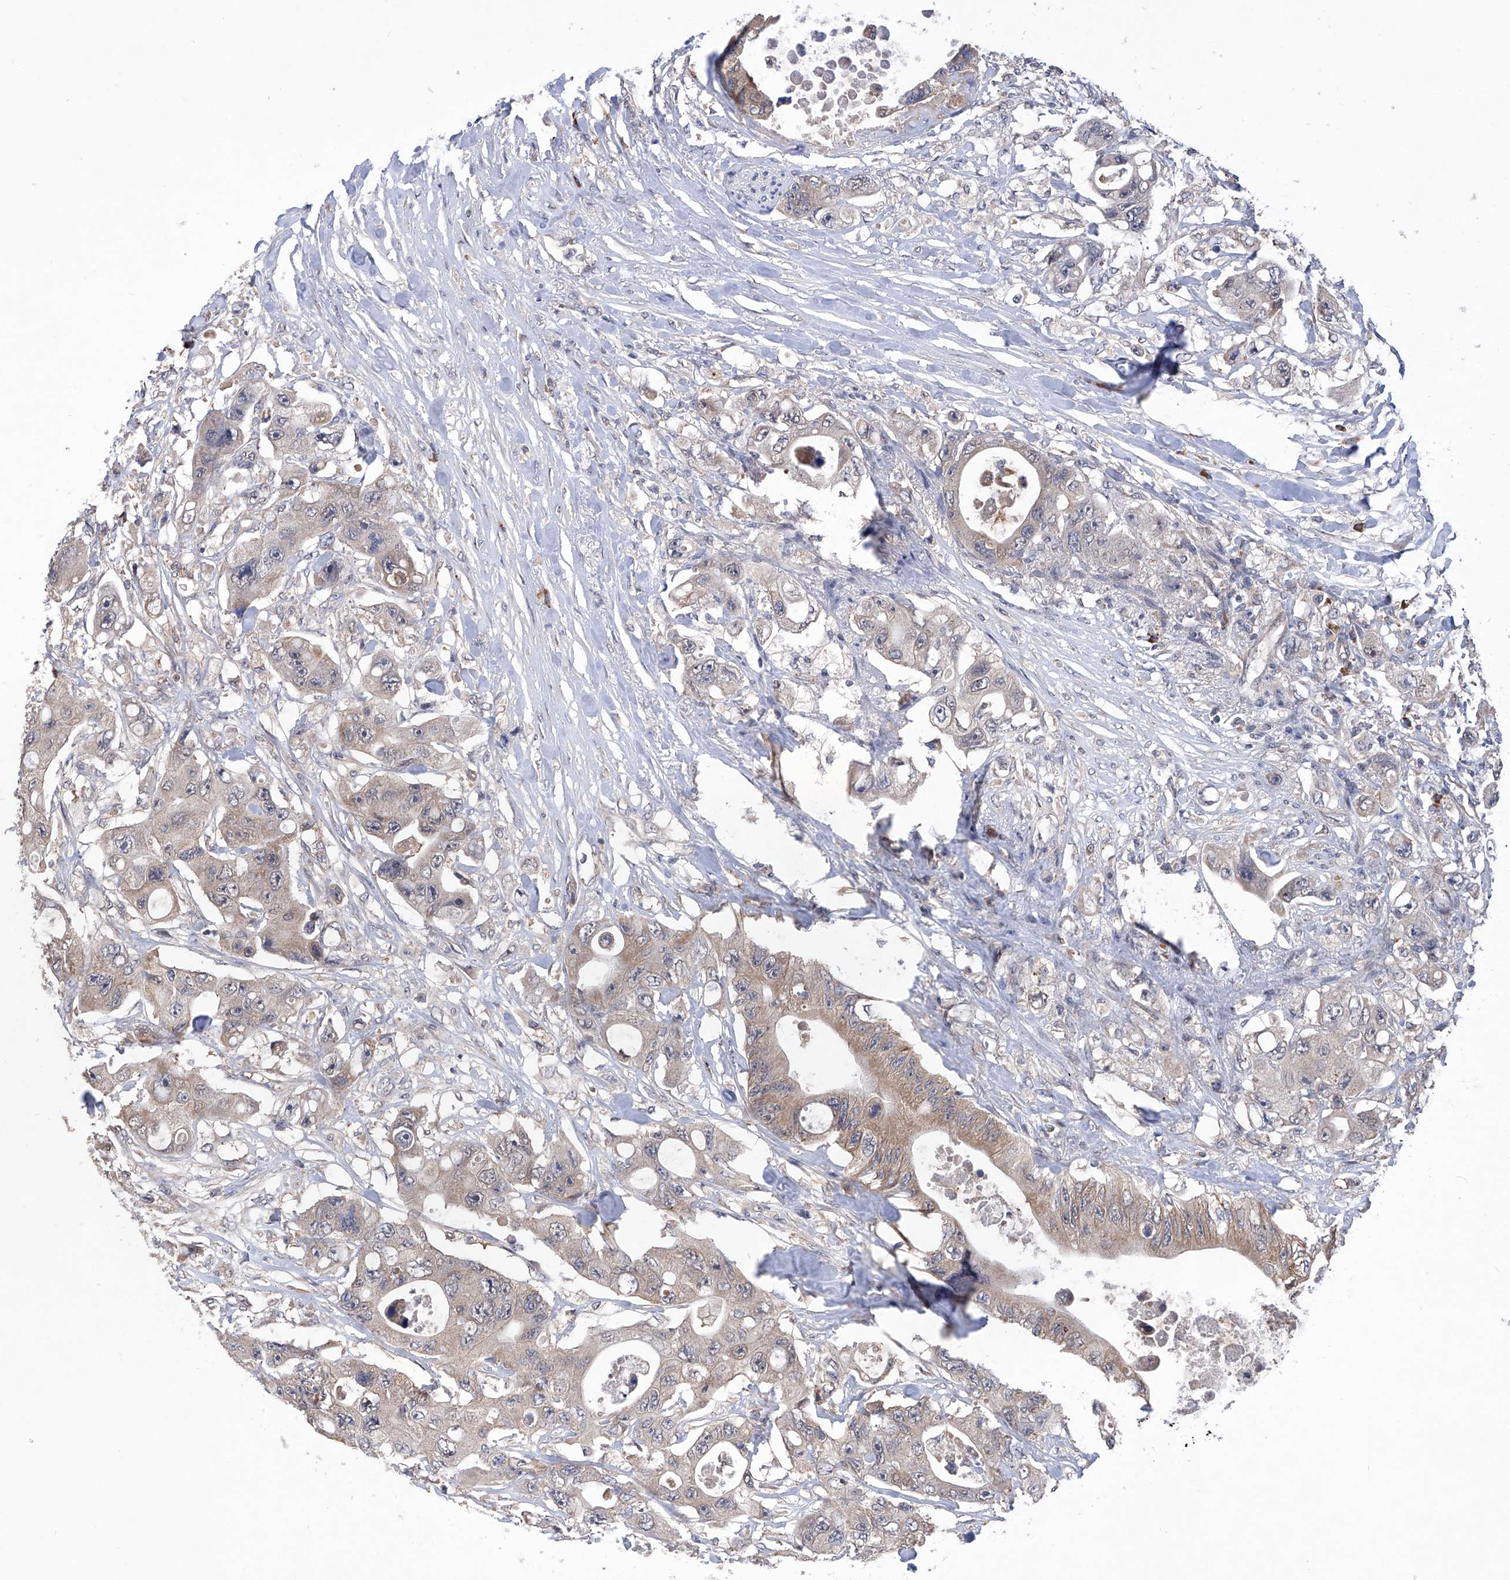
{"staining": {"intensity": "weak", "quantity": "25%-75%", "location": "cytoplasmic/membranous"}, "tissue": "colorectal cancer", "cell_type": "Tumor cells", "image_type": "cancer", "snomed": [{"axis": "morphology", "description": "Adenocarcinoma, NOS"}, {"axis": "topography", "description": "Colon"}], "caption": "This is an image of immunohistochemistry staining of adenocarcinoma (colorectal), which shows weak positivity in the cytoplasmic/membranous of tumor cells.", "gene": "USP45", "patient": {"sex": "female", "age": 46}}